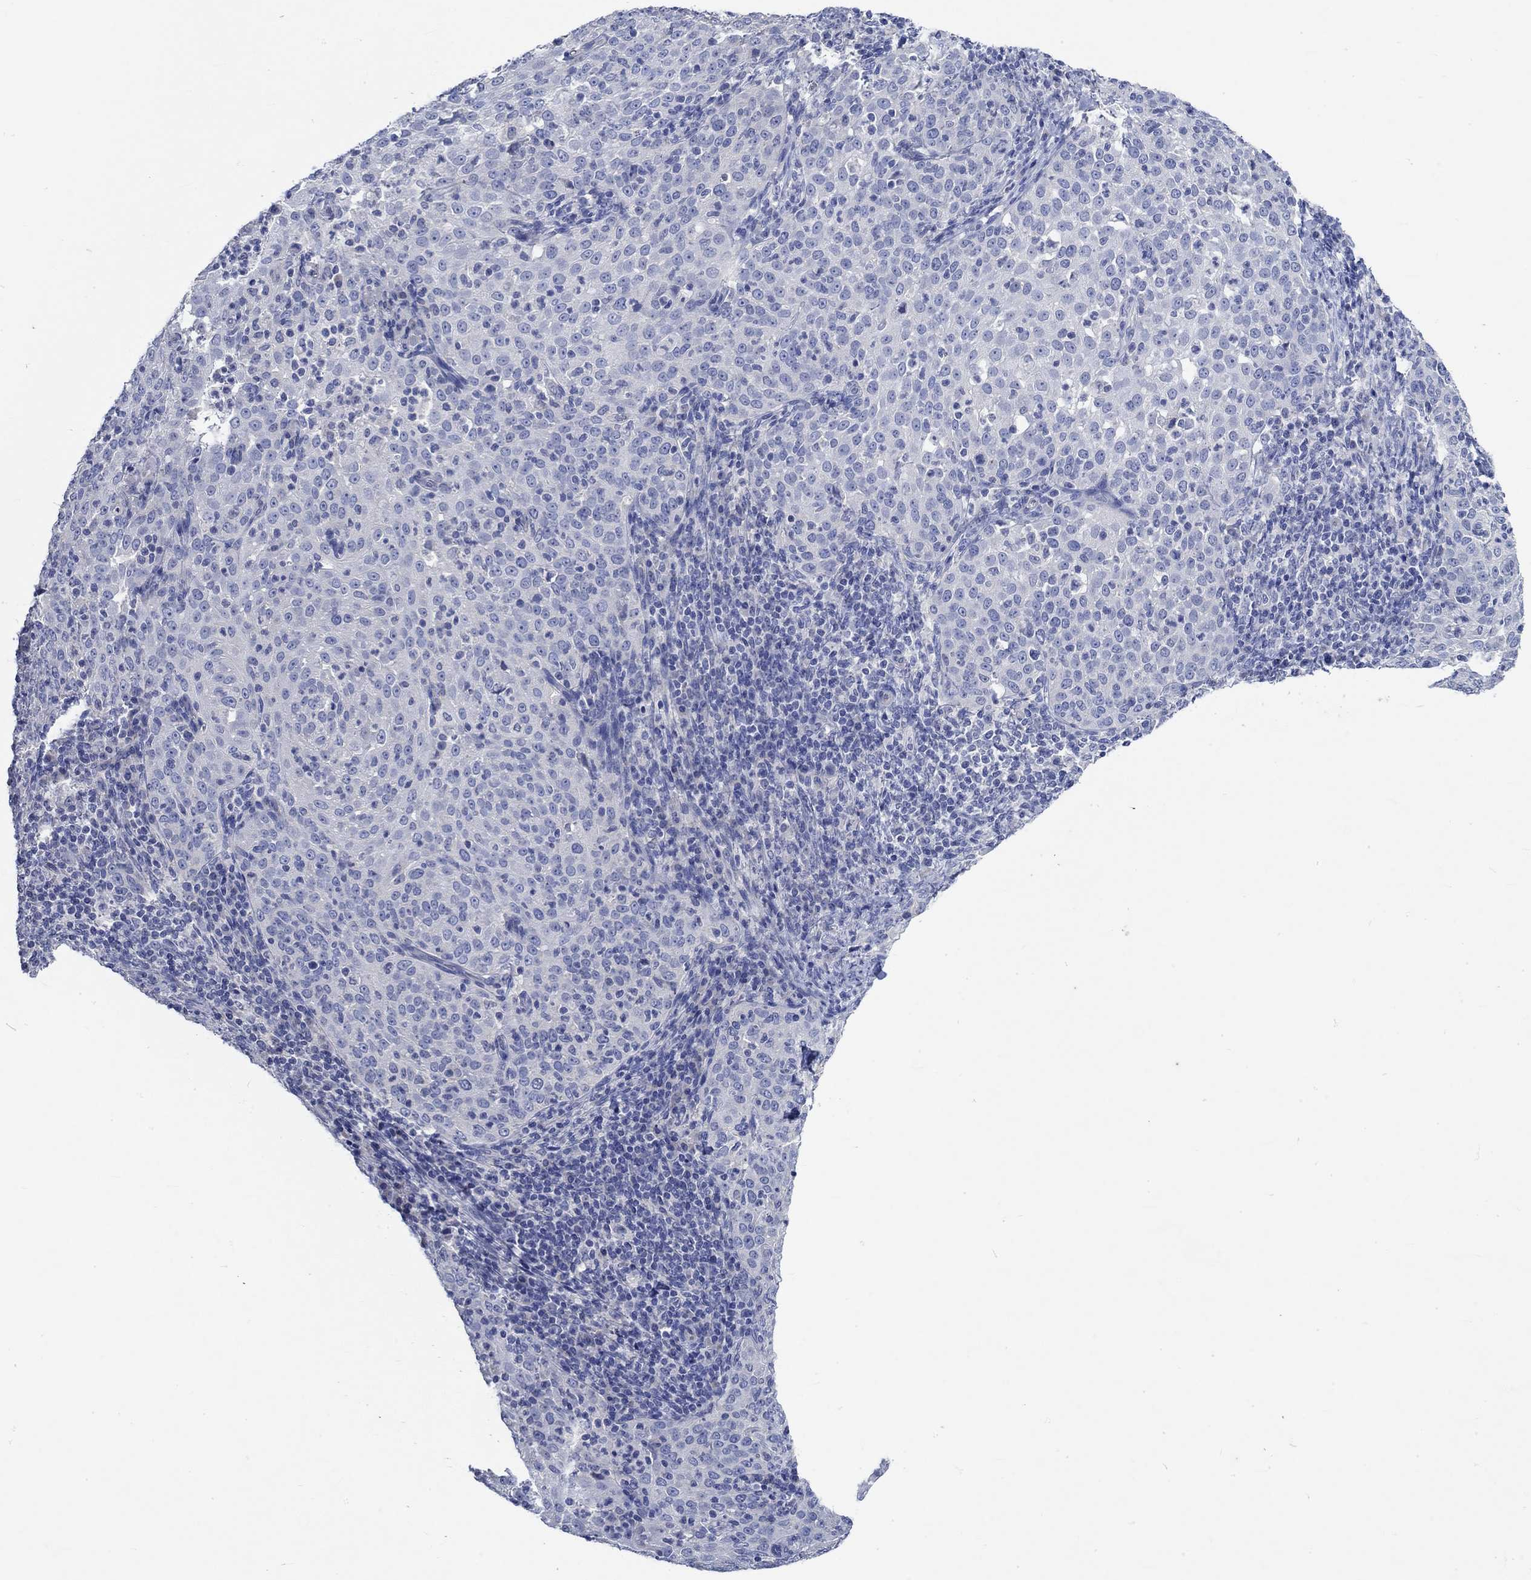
{"staining": {"intensity": "negative", "quantity": "none", "location": "none"}, "tissue": "cervical cancer", "cell_type": "Tumor cells", "image_type": "cancer", "snomed": [{"axis": "morphology", "description": "Squamous cell carcinoma, NOS"}, {"axis": "topography", "description": "Cervix"}], "caption": "Cervical cancer was stained to show a protein in brown. There is no significant positivity in tumor cells. (Brightfield microscopy of DAB immunohistochemistry at high magnification).", "gene": "KCNA1", "patient": {"sex": "female", "age": 51}}